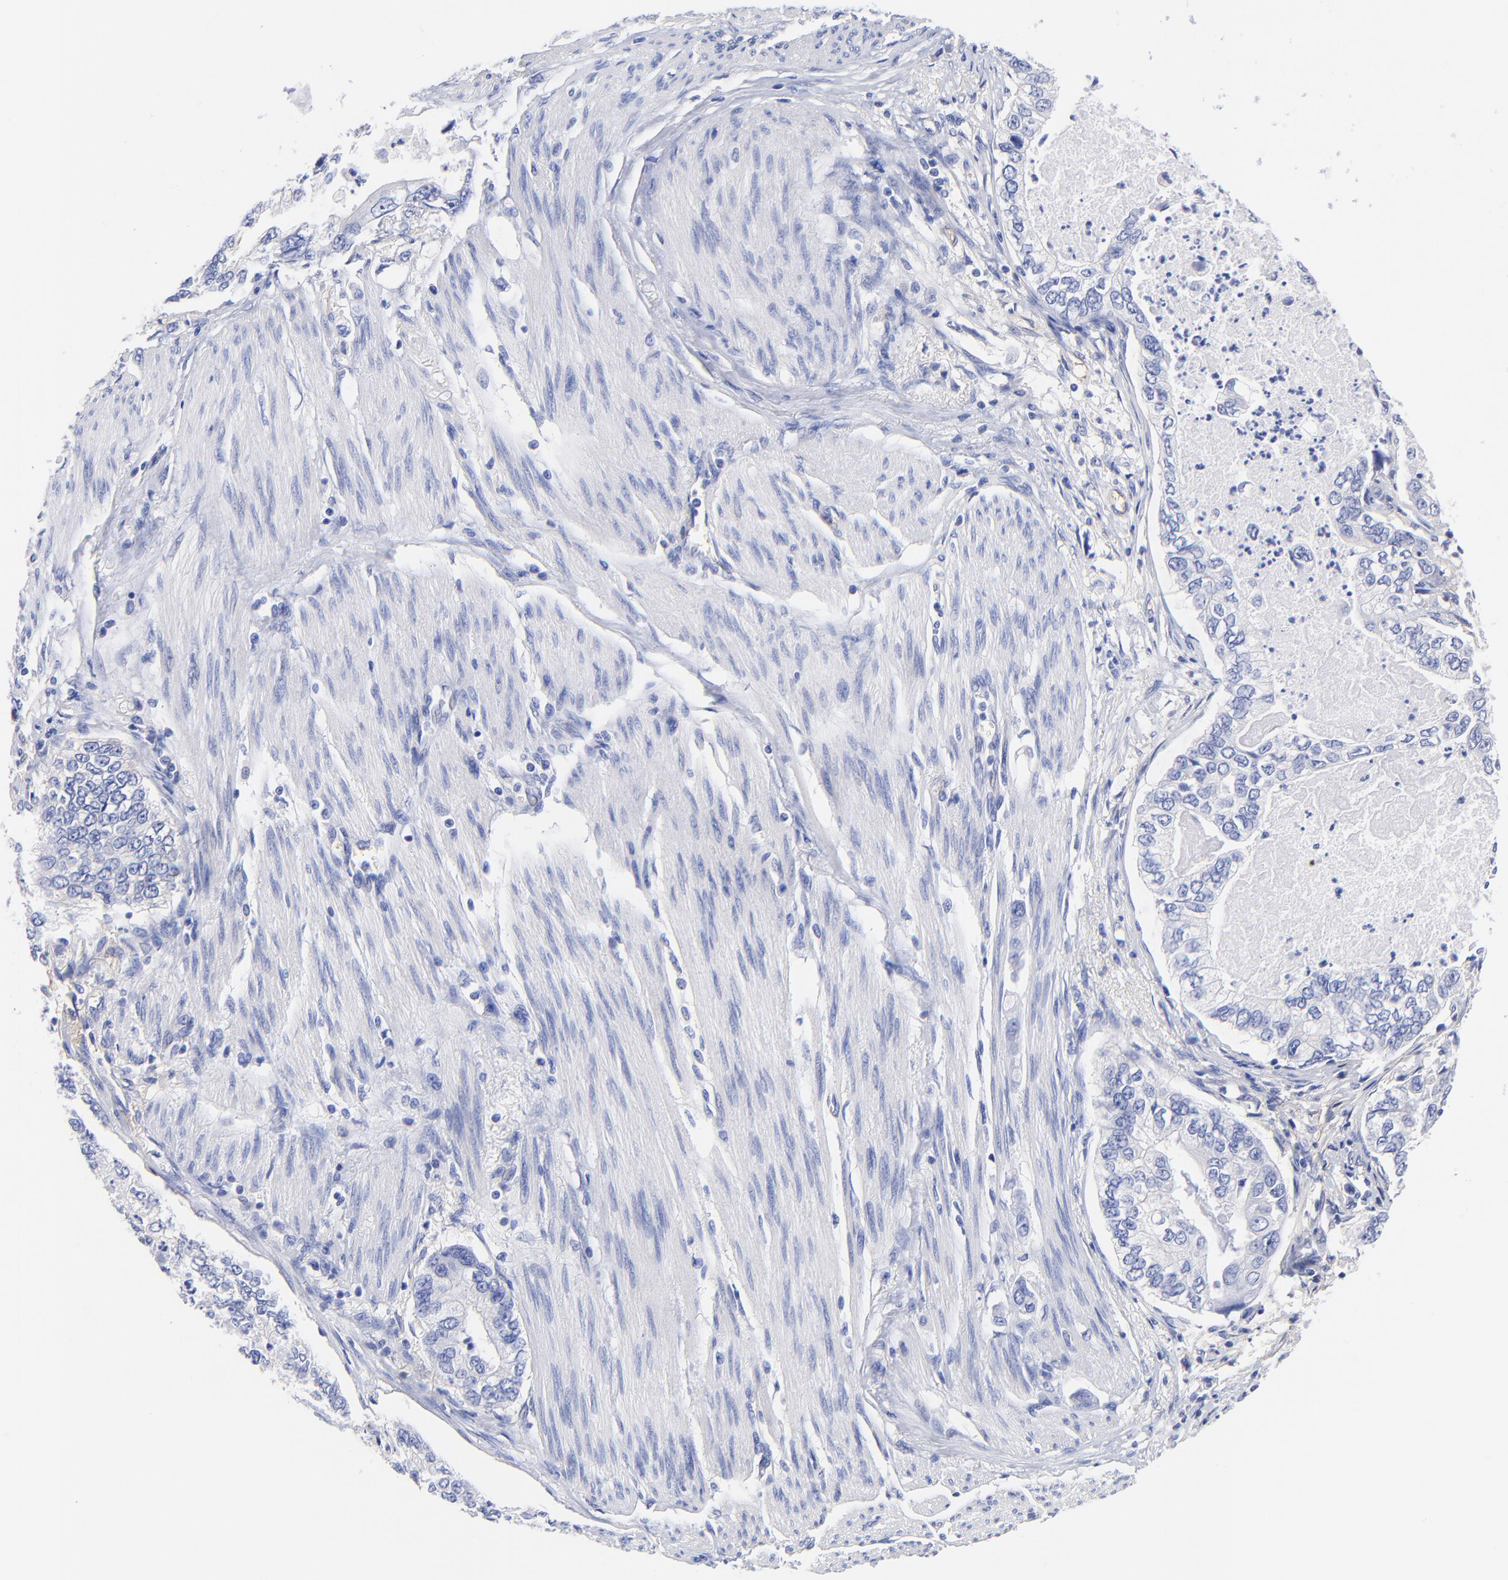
{"staining": {"intensity": "negative", "quantity": "none", "location": "none"}, "tissue": "stomach cancer", "cell_type": "Tumor cells", "image_type": "cancer", "snomed": [{"axis": "morphology", "description": "Adenocarcinoma, NOS"}, {"axis": "topography", "description": "Pancreas"}, {"axis": "topography", "description": "Stomach, upper"}], "caption": "Tumor cells show no significant protein positivity in adenocarcinoma (stomach). (Brightfield microscopy of DAB (3,3'-diaminobenzidine) immunohistochemistry at high magnification).", "gene": "SLC44A2", "patient": {"sex": "male", "age": 77}}